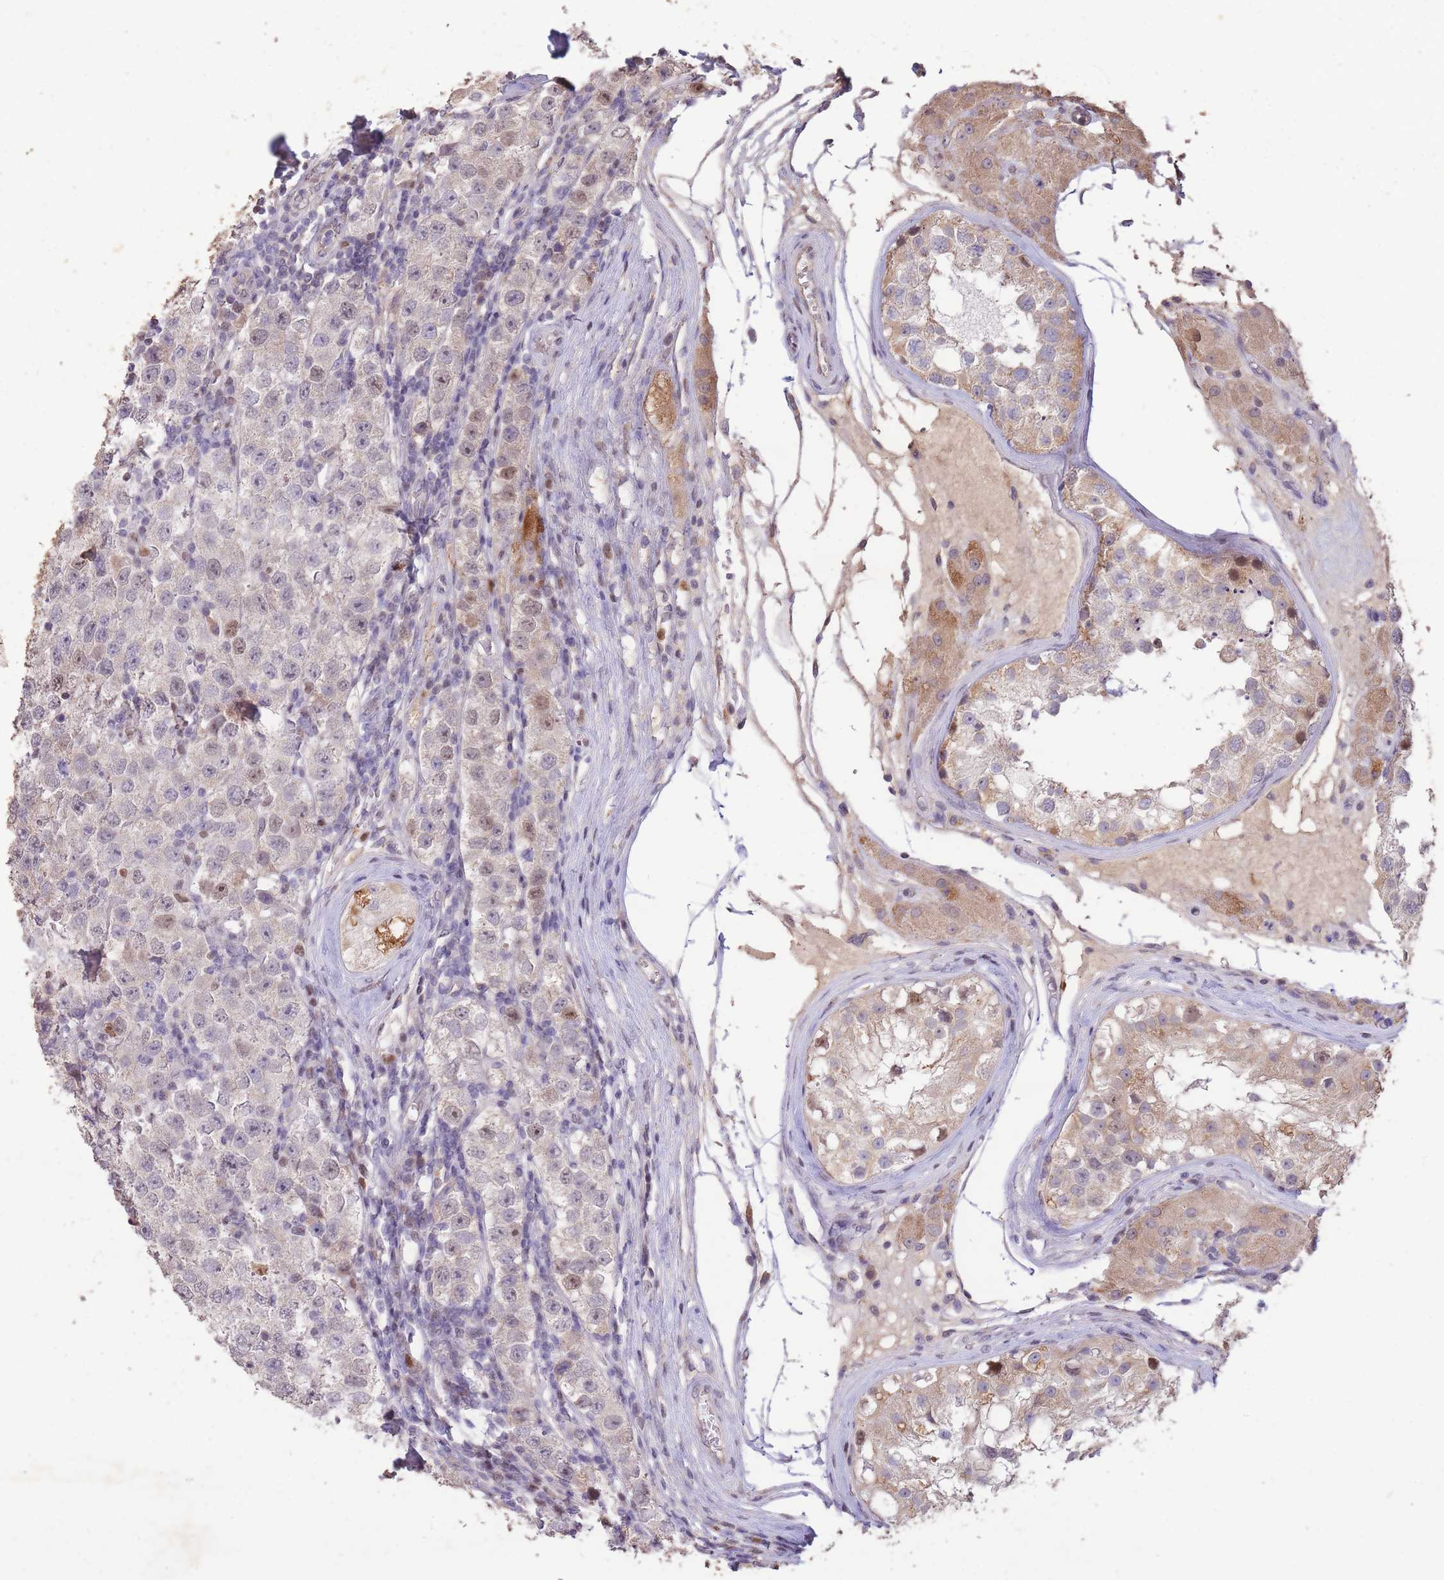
{"staining": {"intensity": "weak", "quantity": "<25%", "location": "nuclear"}, "tissue": "testis cancer", "cell_type": "Tumor cells", "image_type": "cancer", "snomed": [{"axis": "morphology", "description": "Seminoma, NOS"}, {"axis": "topography", "description": "Testis"}], "caption": "A micrograph of testis cancer (seminoma) stained for a protein demonstrates no brown staining in tumor cells.", "gene": "RGS14", "patient": {"sex": "male", "age": 34}}